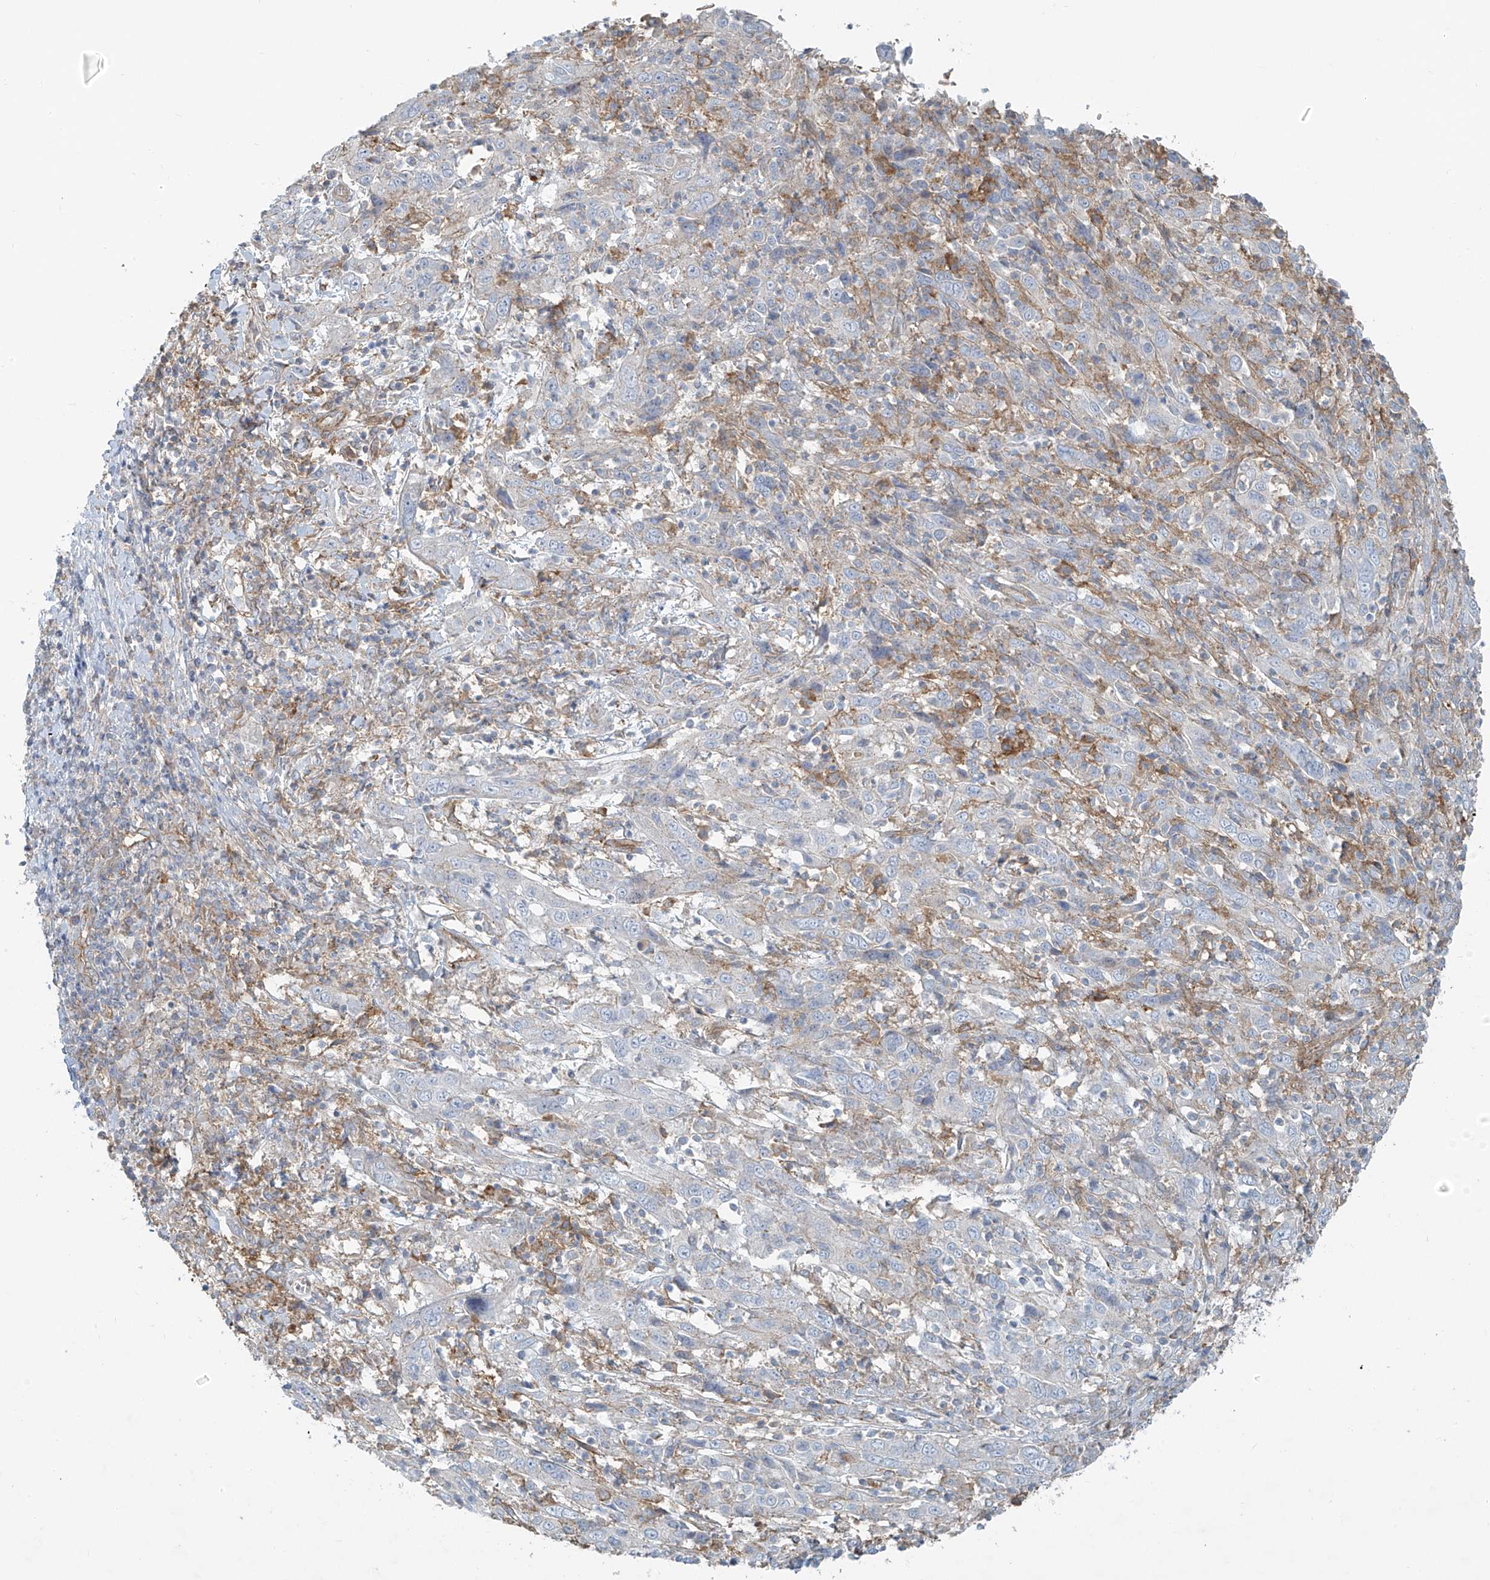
{"staining": {"intensity": "moderate", "quantity": "<25%", "location": "cytoplasmic/membranous"}, "tissue": "cervical cancer", "cell_type": "Tumor cells", "image_type": "cancer", "snomed": [{"axis": "morphology", "description": "Squamous cell carcinoma, NOS"}, {"axis": "topography", "description": "Cervix"}], "caption": "This is a micrograph of immunohistochemistry staining of cervical squamous cell carcinoma, which shows moderate staining in the cytoplasmic/membranous of tumor cells.", "gene": "VAMP5", "patient": {"sex": "female", "age": 46}}